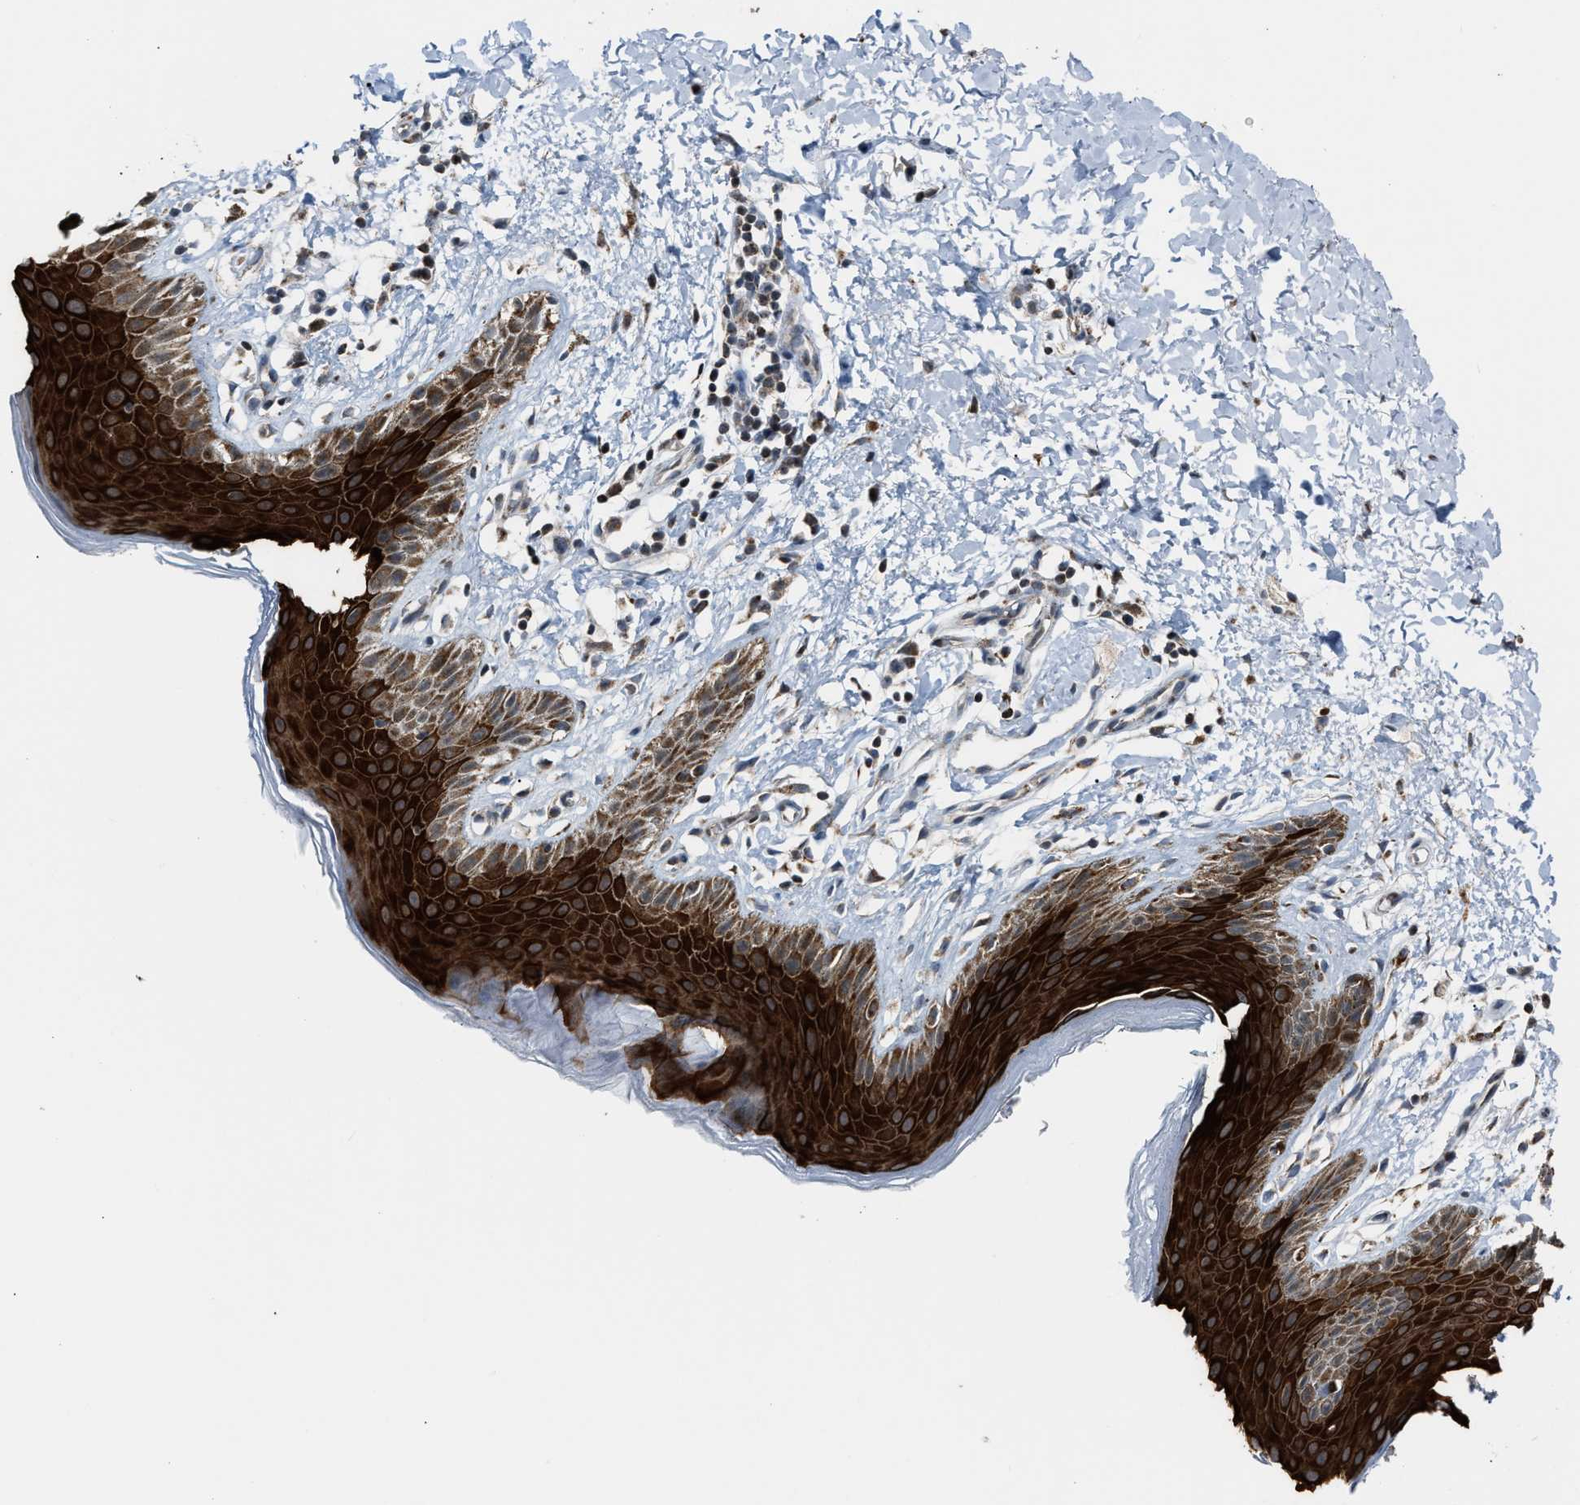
{"staining": {"intensity": "strong", "quantity": ">75%", "location": "cytoplasmic/membranous"}, "tissue": "skin", "cell_type": "Epidermal cells", "image_type": "normal", "snomed": [{"axis": "morphology", "description": "Normal tissue, NOS"}, {"axis": "topography", "description": "Anal"}], "caption": "This histopathology image shows immunohistochemistry (IHC) staining of unremarkable human skin, with high strong cytoplasmic/membranous staining in about >75% of epidermal cells.", "gene": "CHN2", "patient": {"sex": "male", "age": 44}}